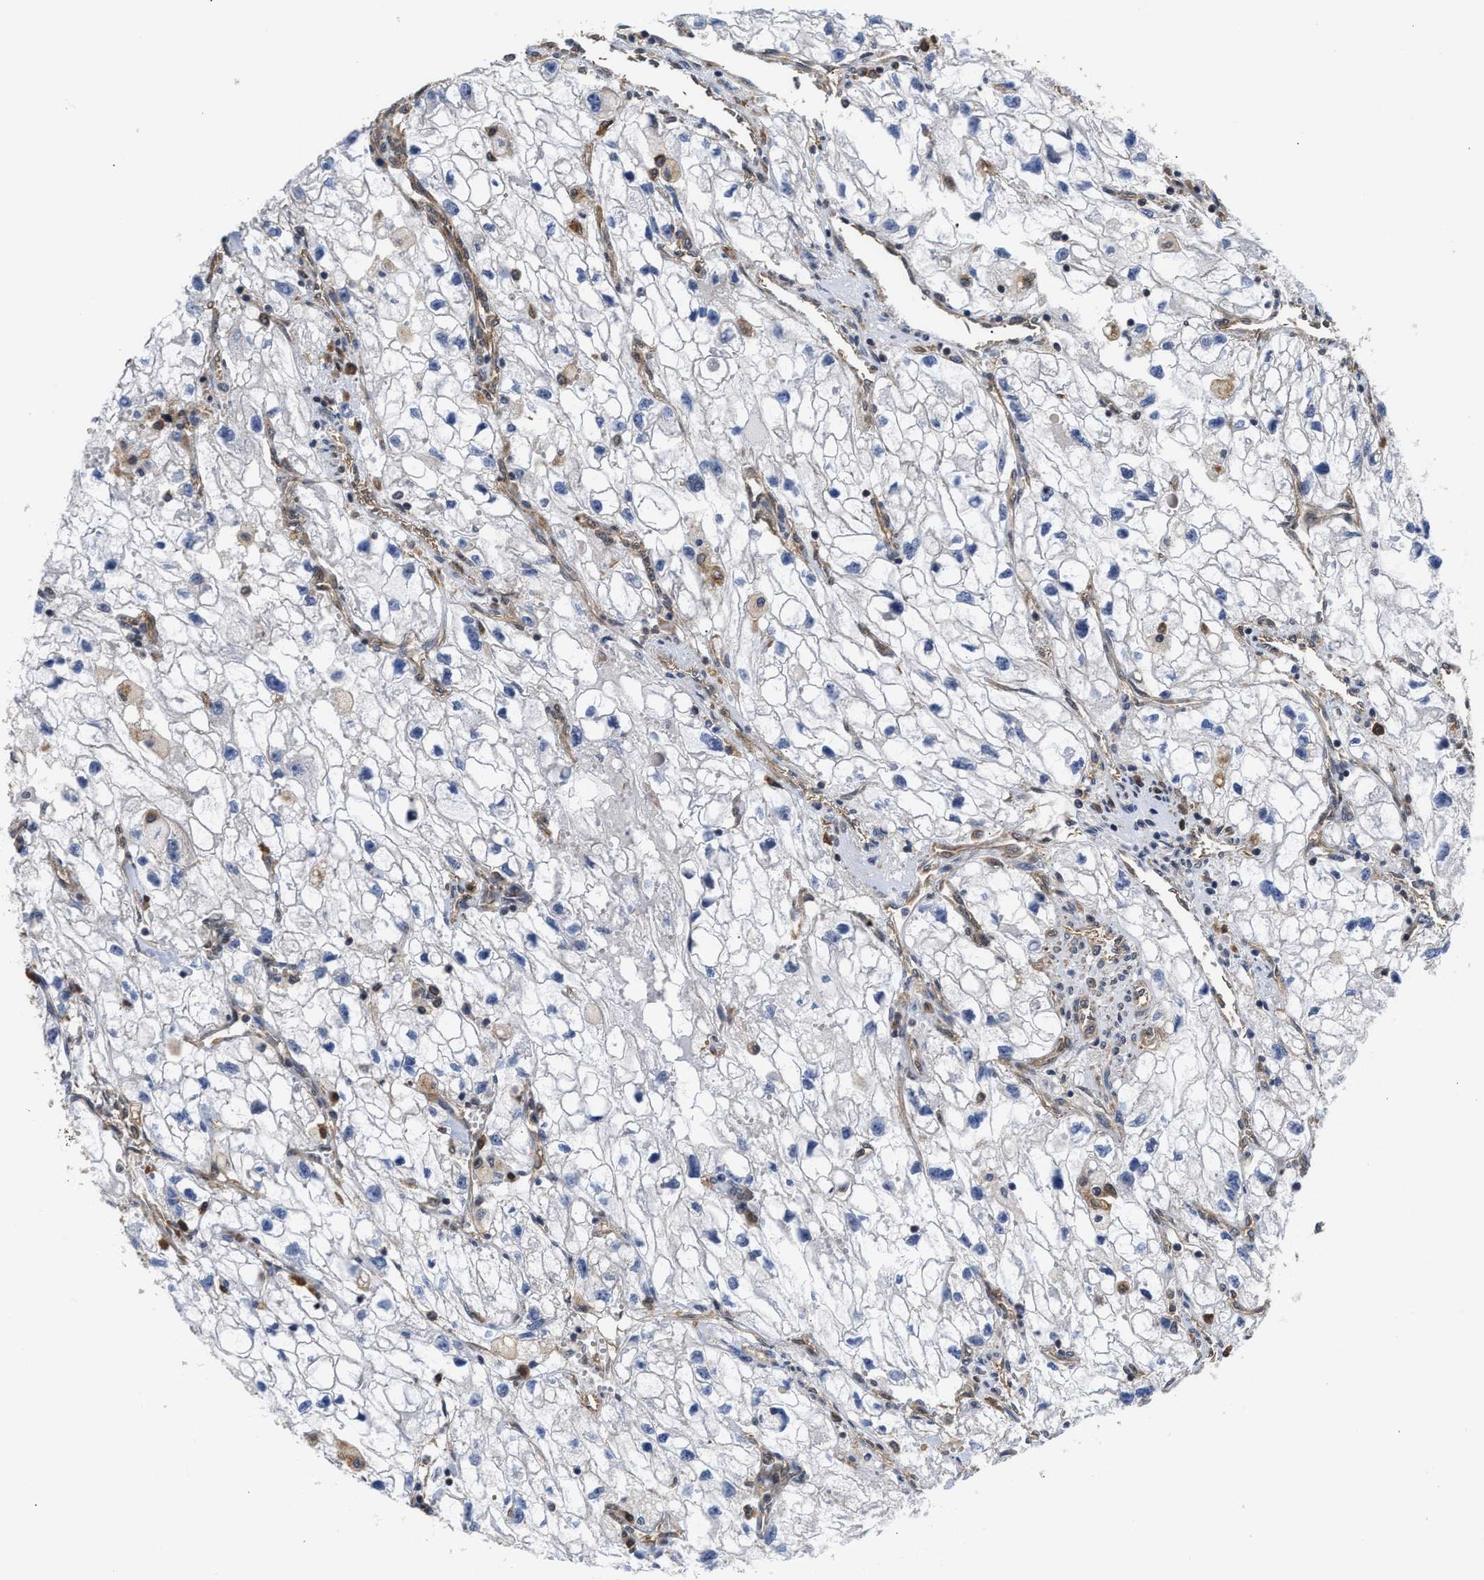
{"staining": {"intensity": "negative", "quantity": "none", "location": "none"}, "tissue": "renal cancer", "cell_type": "Tumor cells", "image_type": "cancer", "snomed": [{"axis": "morphology", "description": "Adenocarcinoma, NOS"}, {"axis": "topography", "description": "Kidney"}], "caption": "IHC micrograph of adenocarcinoma (renal) stained for a protein (brown), which displays no staining in tumor cells.", "gene": "SCAI", "patient": {"sex": "female", "age": 70}}